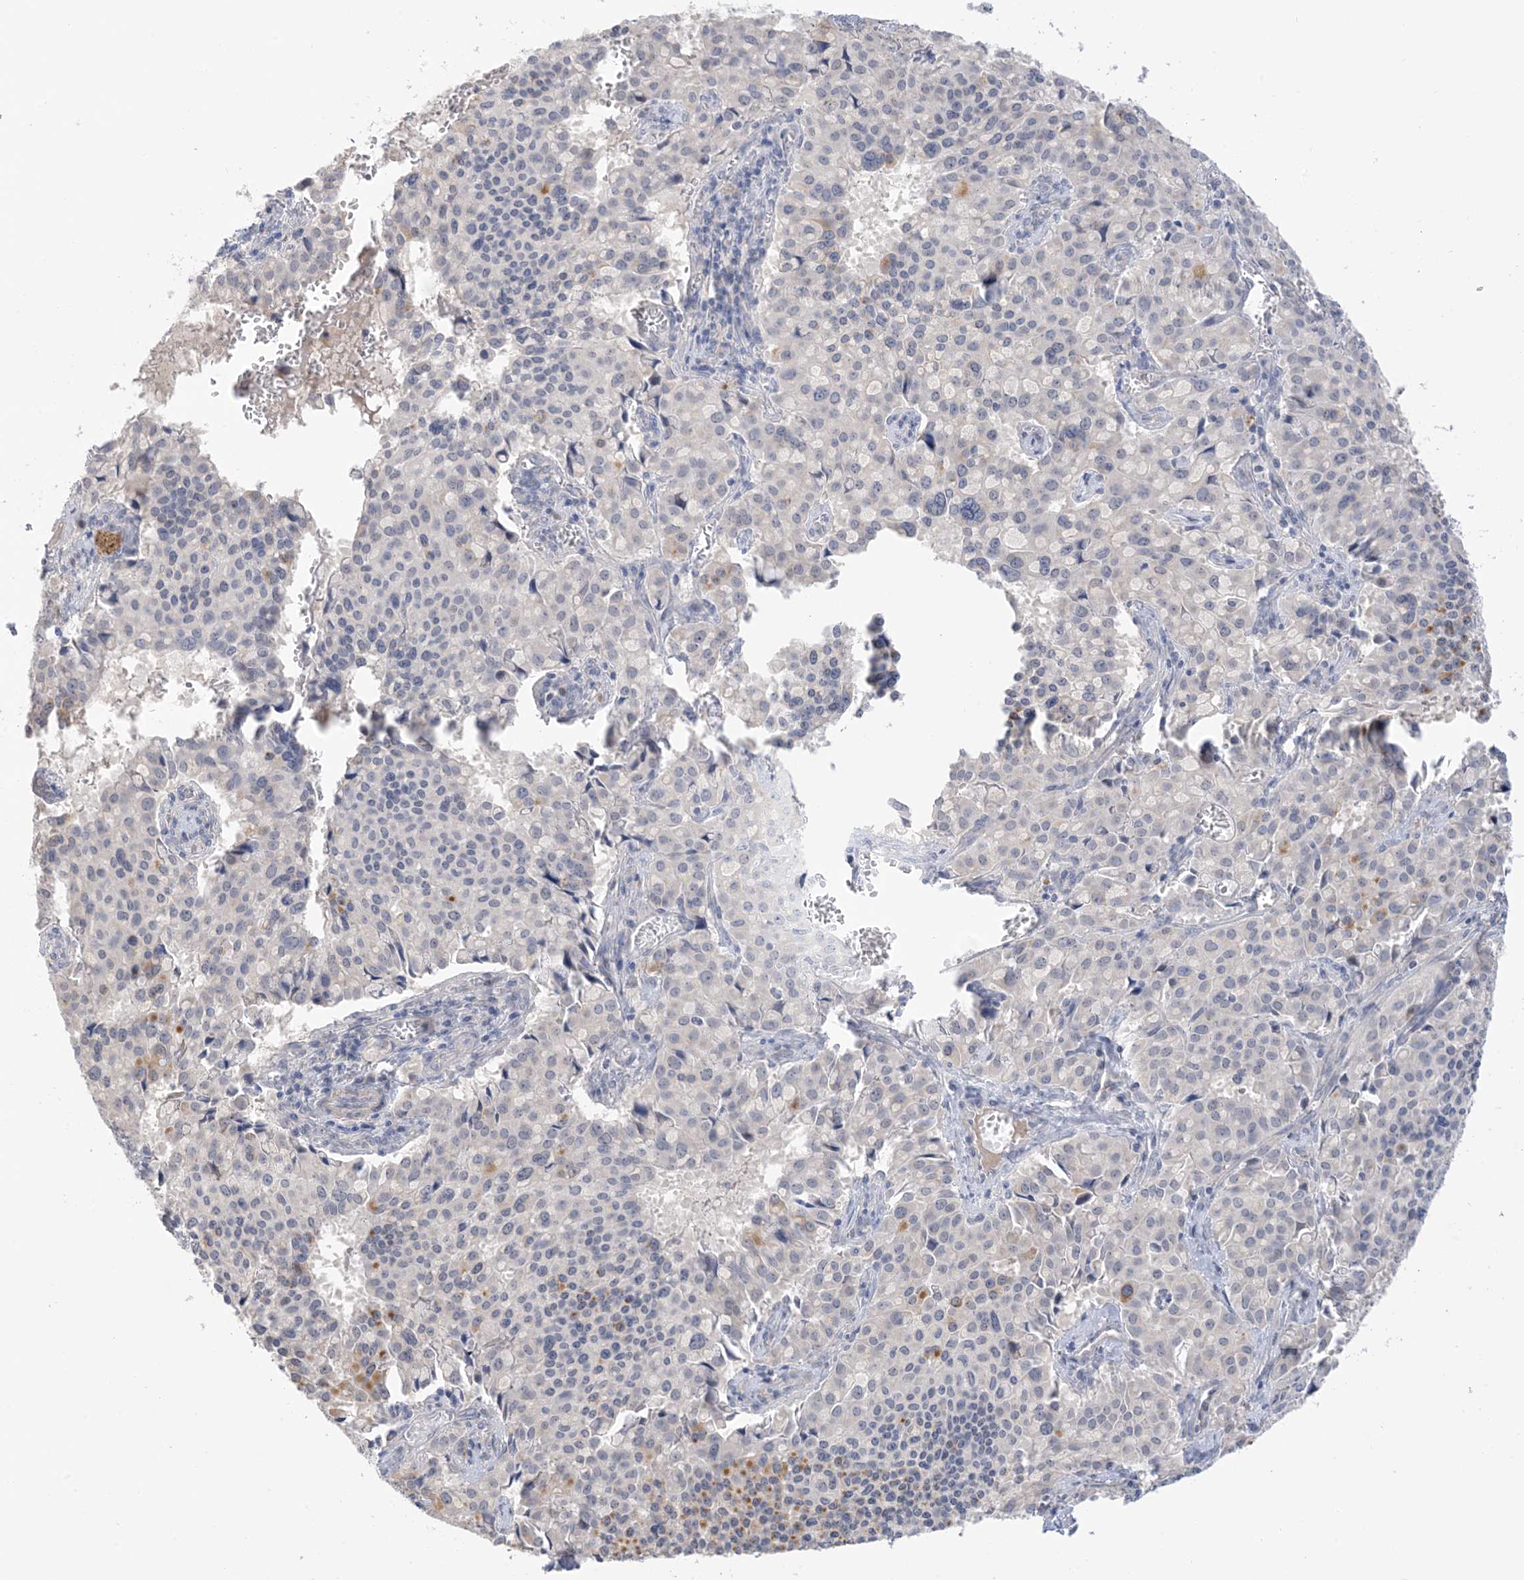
{"staining": {"intensity": "negative", "quantity": "none", "location": "none"}, "tissue": "pancreatic cancer", "cell_type": "Tumor cells", "image_type": "cancer", "snomed": [{"axis": "morphology", "description": "Adenocarcinoma, NOS"}, {"axis": "topography", "description": "Pancreas"}], "caption": "Tumor cells are negative for protein expression in human pancreatic cancer (adenocarcinoma).", "gene": "TTYH1", "patient": {"sex": "male", "age": 65}}